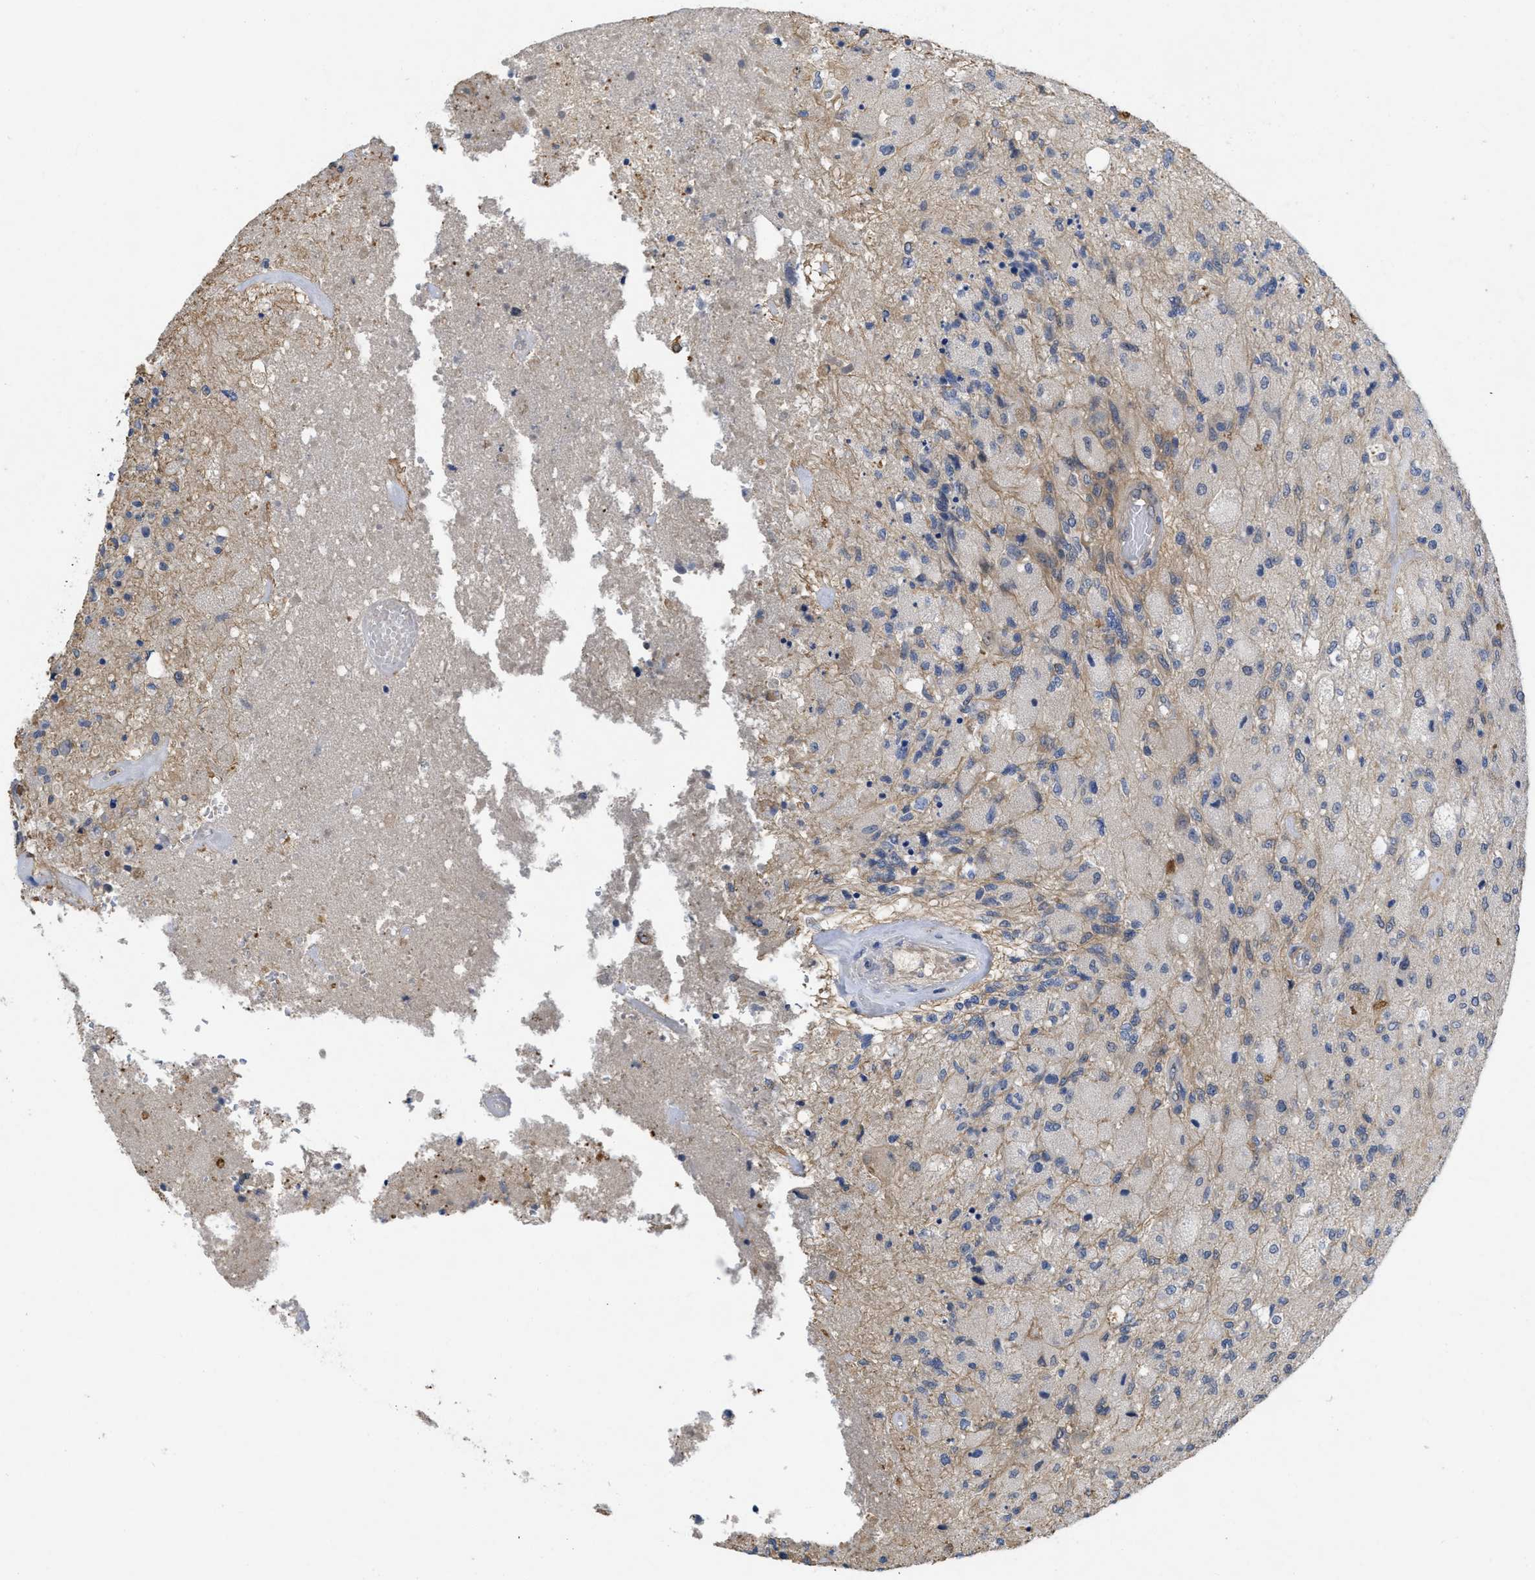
{"staining": {"intensity": "negative", "quantity": "none", "location": "none"}, "tissue": "glioma", "cell_type": "Tumor cells", "image_type": "cancer", "snomed": [{"axis": "morphology", "description": "Normal tissue, NOS"}, {"axis": "morphology", "description": "Glioma, malignant, High grade"}, {"axis": "topography", "description": "Cerebral cortex"}], "caption": "Immunohistochemical staining of human glioma shows no significant positivity in tumor cells.", "gene": "ARHGEF26", "patient": {"sex": "male", "age": 77}}